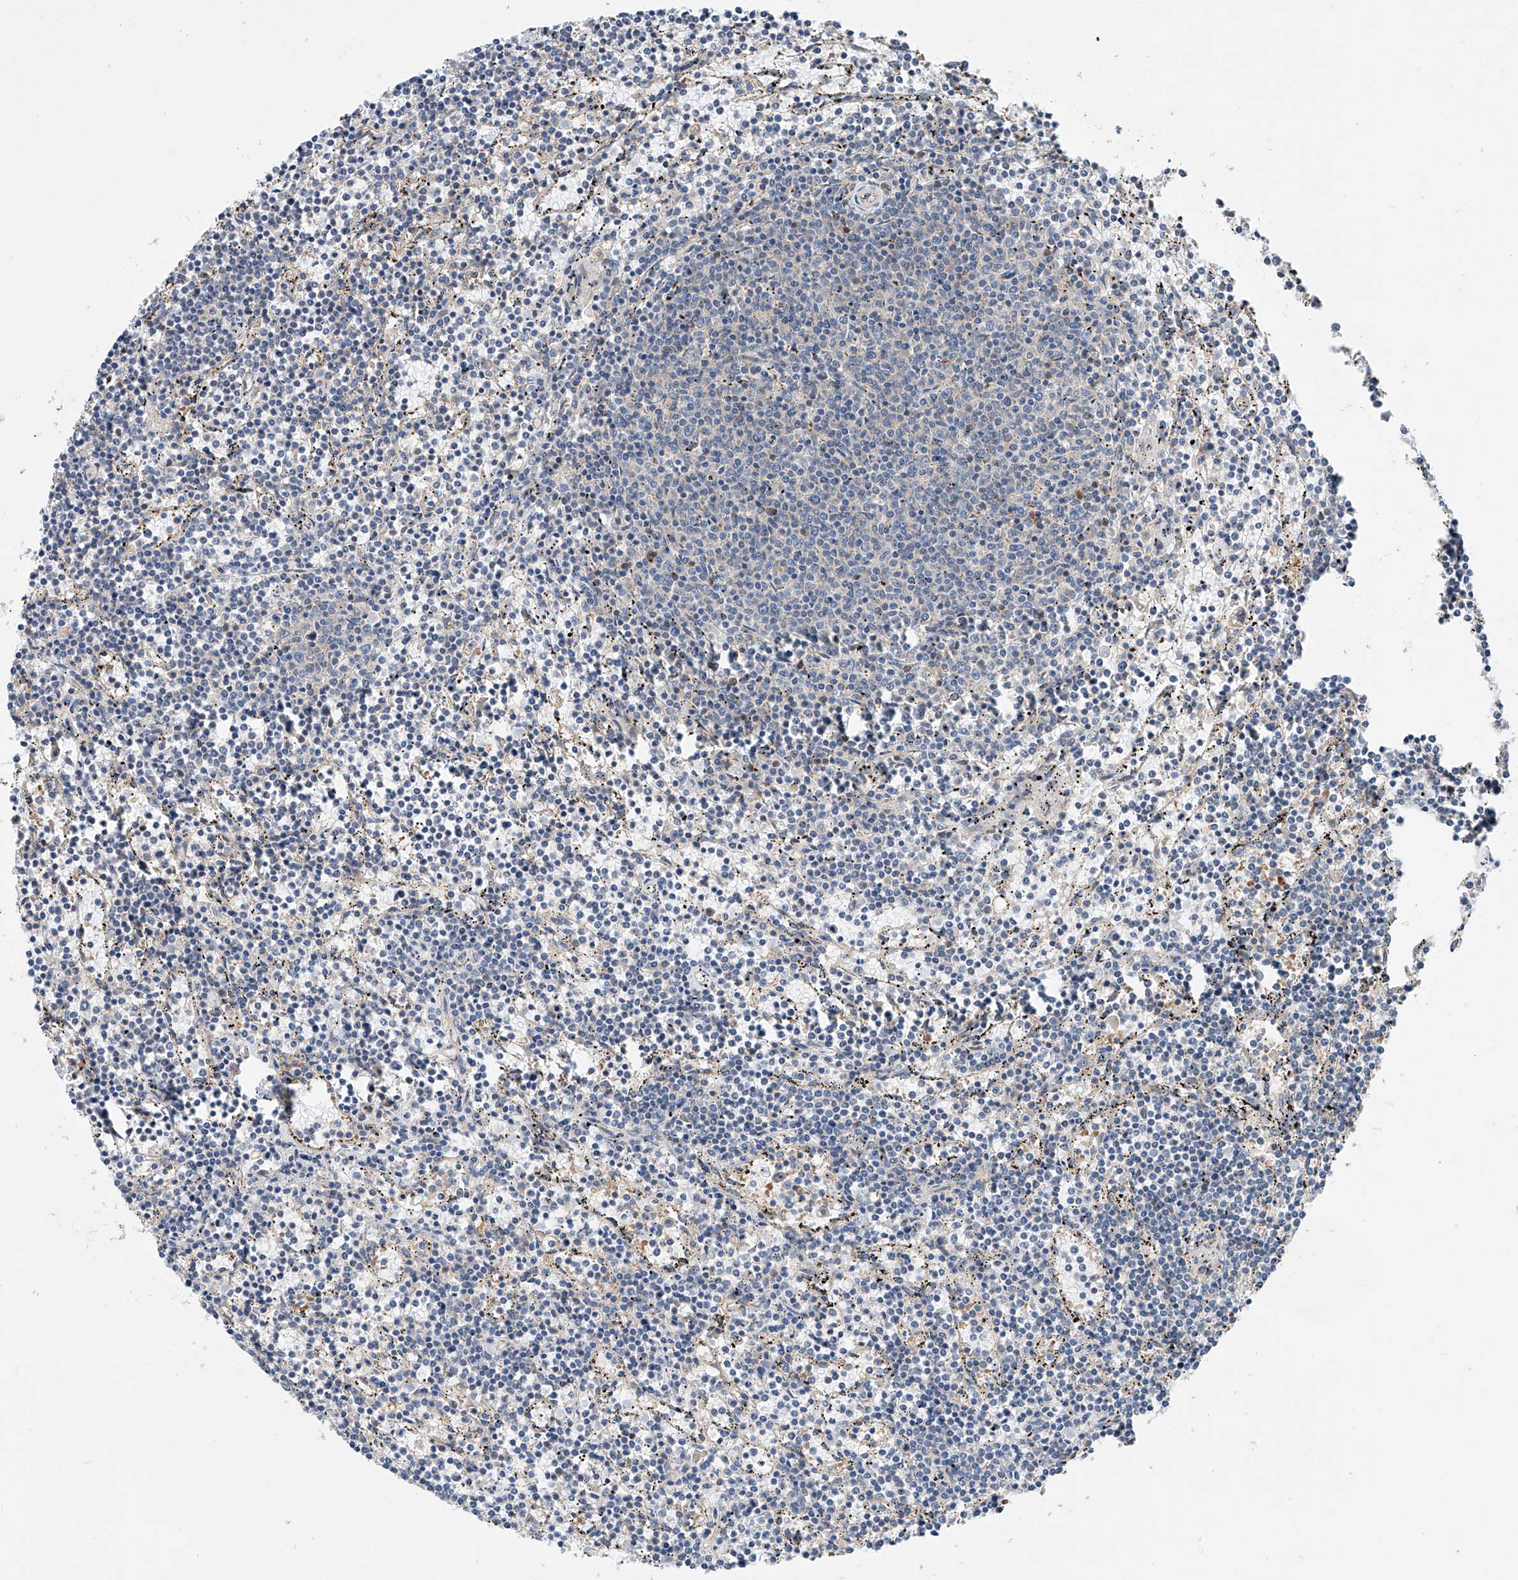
{"staining": {"intensity": "negative", "quantity": "none", "location": "none"}, "tissue": "lymphoma", "cell_type": "Tumor cells", "image_type": "cancer", "snomed": [{"axis": "morphology", "description": "Malignant lymphoma, non-Hodgkin's type, Low grade"}, {"axis": "topography", "description": "Spleen"}], "caption": "Protein analysis of lymphoma shows no significant expression in tumor cells.", "gene": "SLC22A7", "patient": {"sex": "female", "age": 50}}